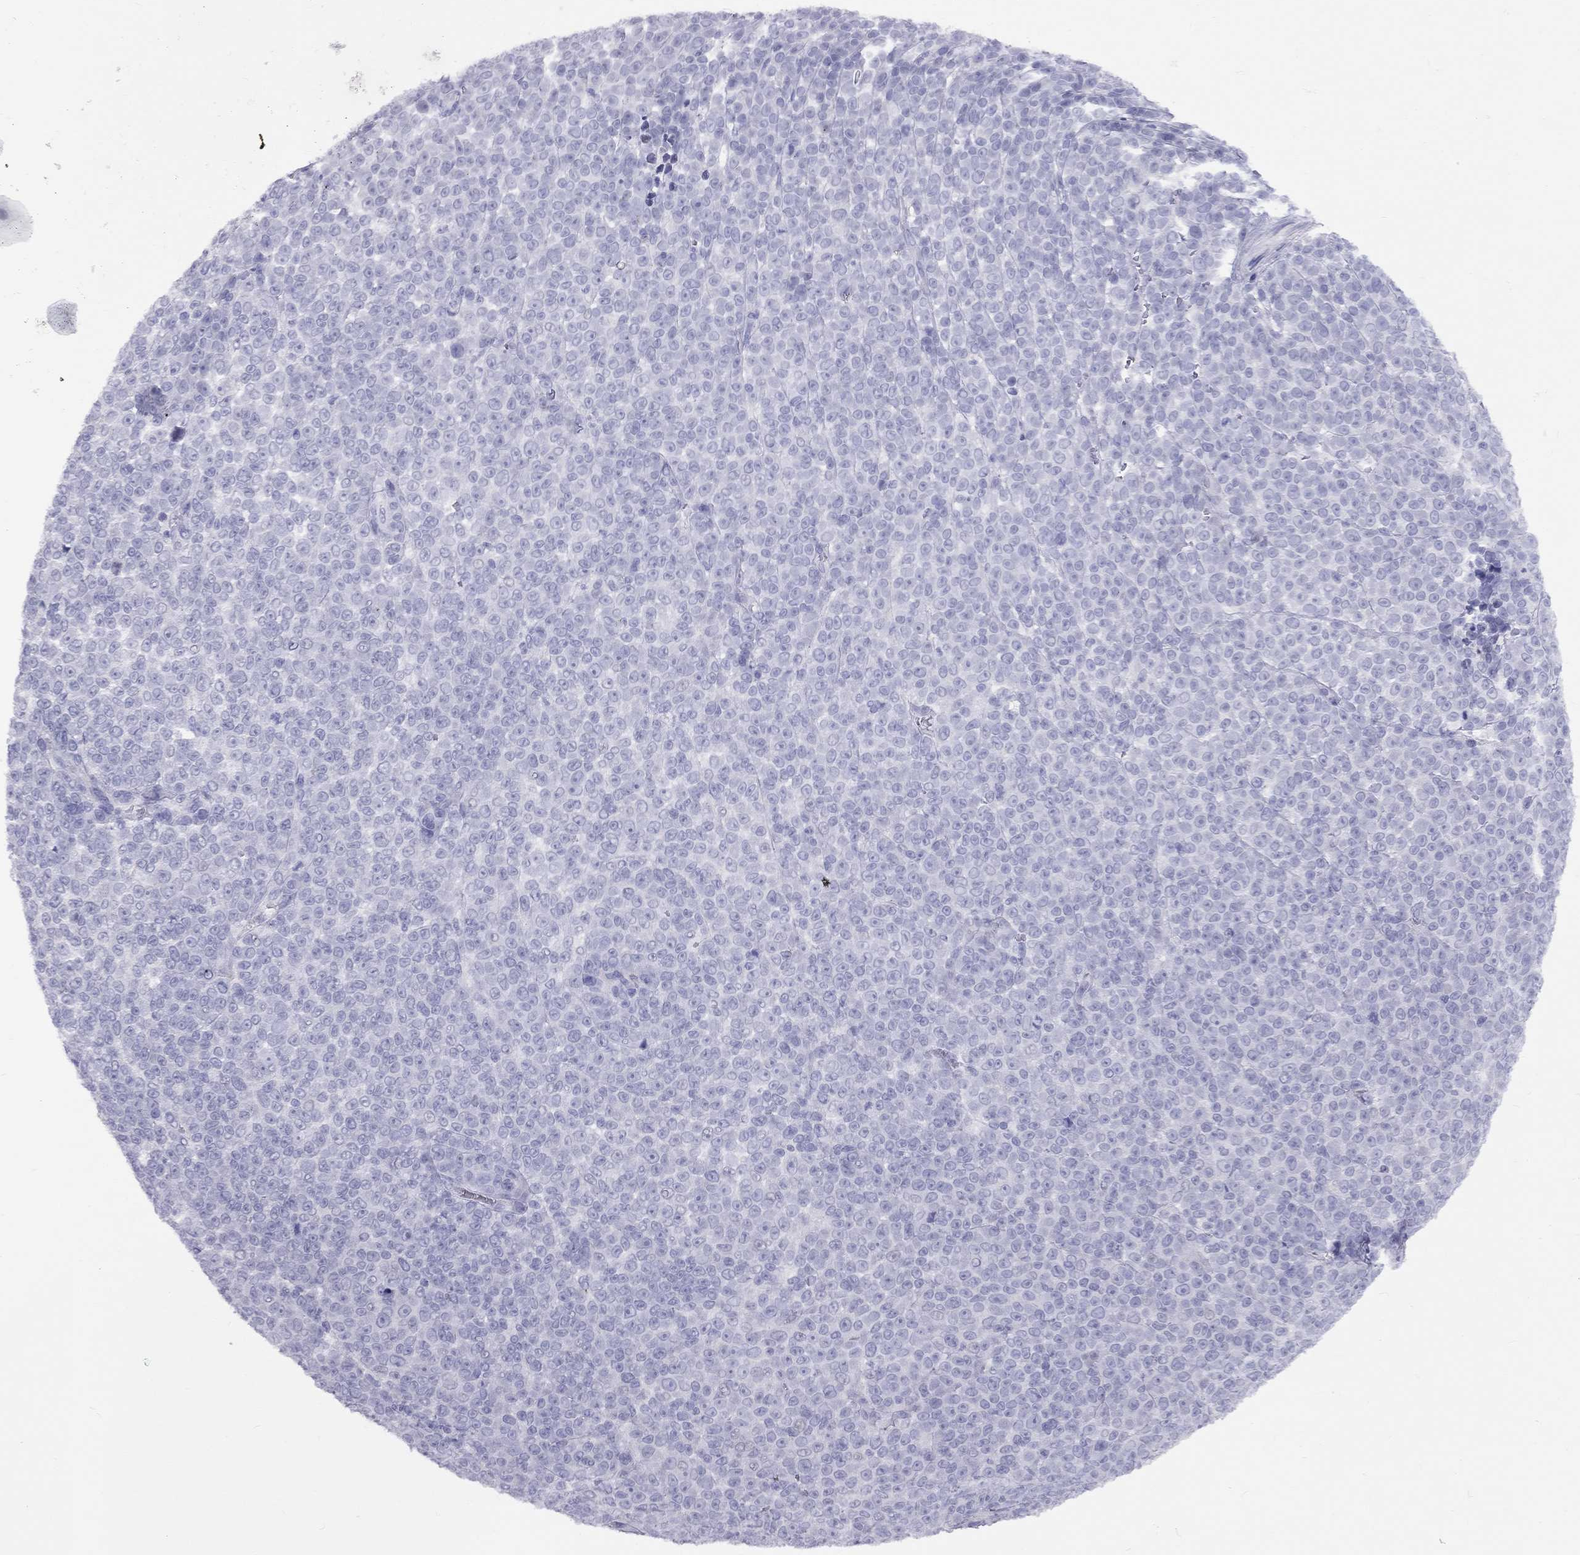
{"staining": {"intensity": "negative", "quantity": "none", "location": "none"}, "tissue": "melanoma", "cell_type": "Tumor cells", "image_type": "cancer", "snomed": [{"axis": "morphology", "description": "Malignant melanoma, NOS"}, {"axis": "topography", "description": "Skin"}], "caption": "Immunohistochemical staining of malignant melanoma exhibits no significant positivity in tumor cells.", "gene": "FSCN3", "patient": {"sex": "female", "age": 95}}